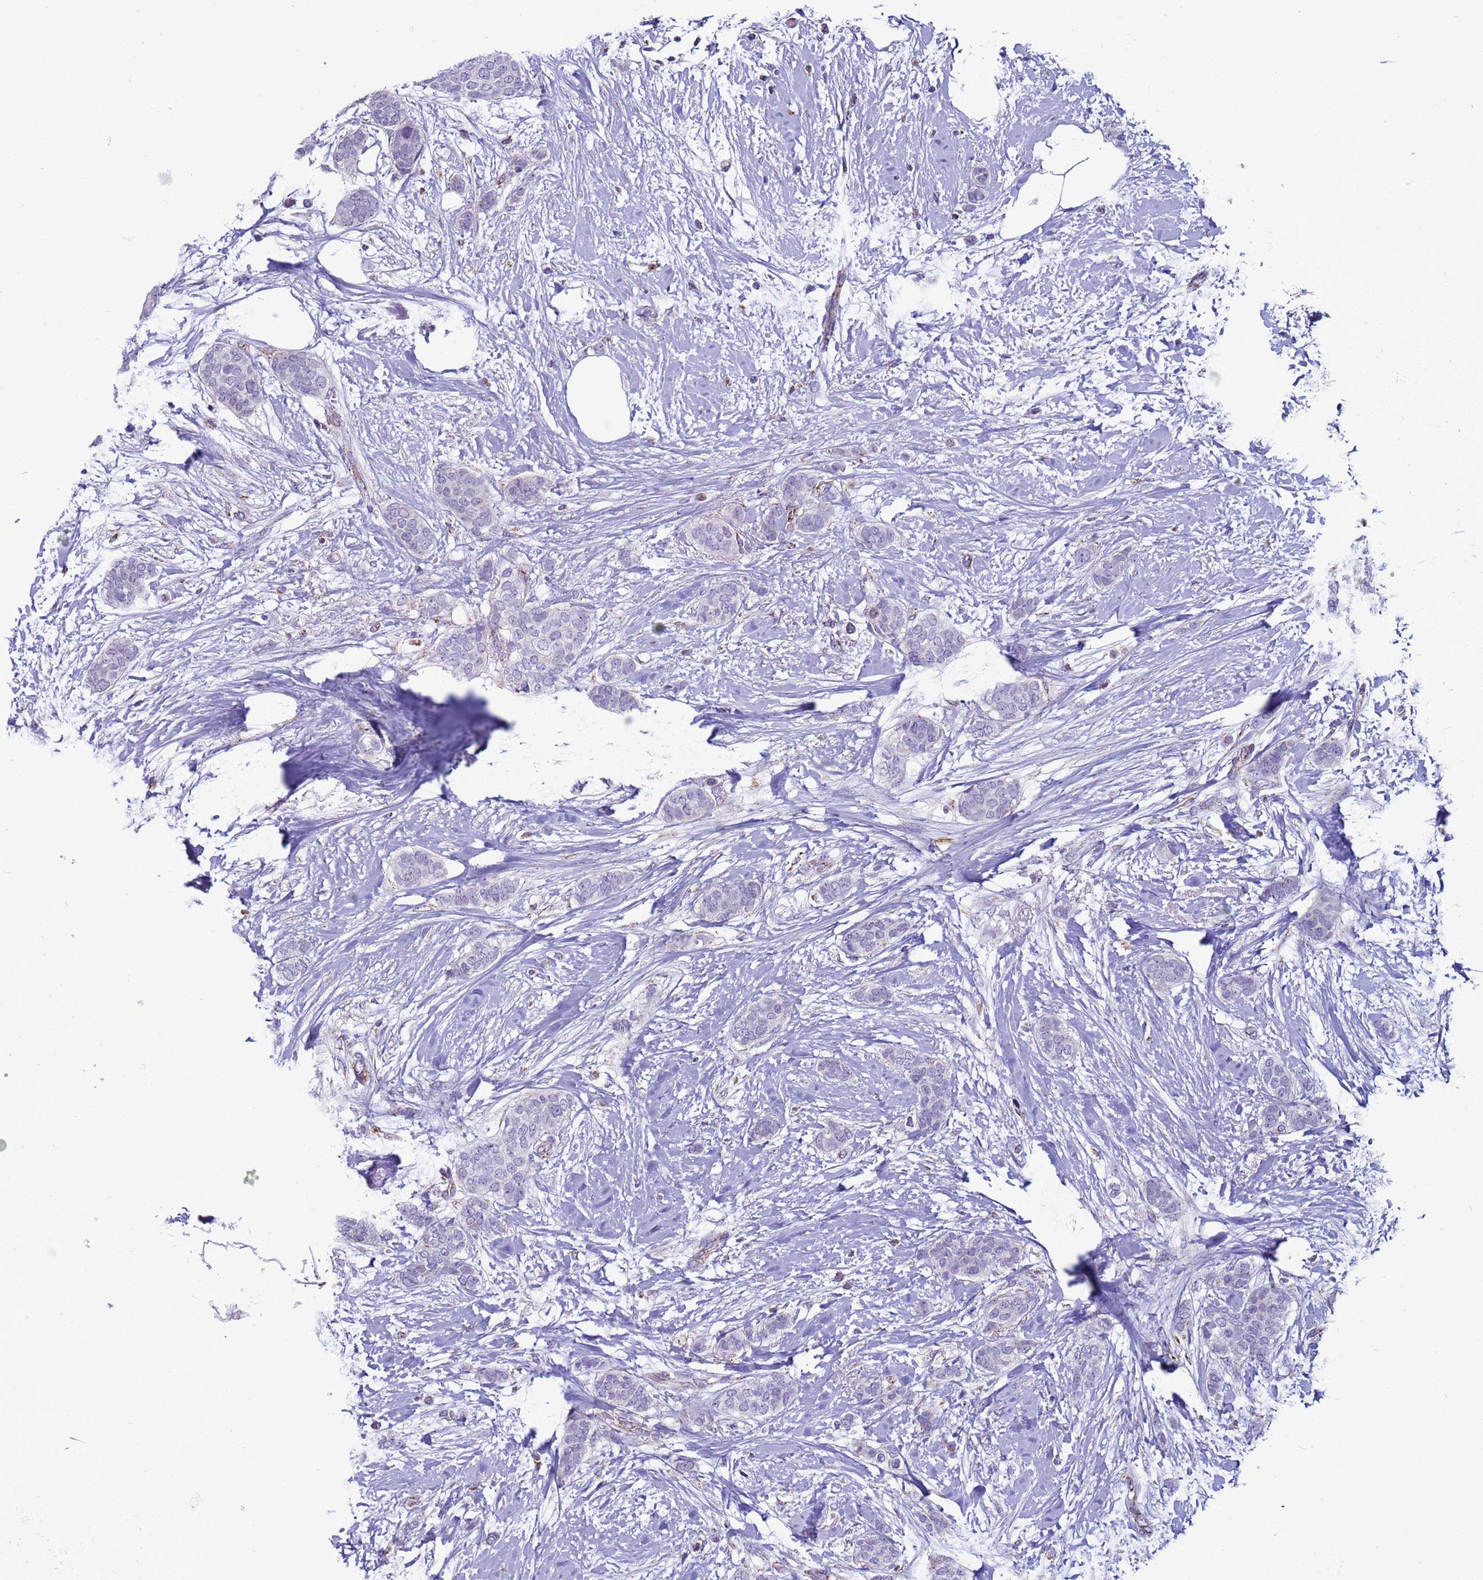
{"staining": {"intensity": "negative", "quantity": "none", "location": "none"}, "tissue": "breast cancer", "cell_type": "Tumor cells", "image_type": "cancer", "snomed": [{"axis": "morphology", "description": "Duct carcinoma"}, {"axis": "topography", "description": "Breast"}], "caption": "Breast cancer (infiltrating ductal carcinoma) was stained to show a protein in brown. There is no significant staining in tumor cells.", "gene": "NCALD", "patient": {"sex": "female", "age": 72}}